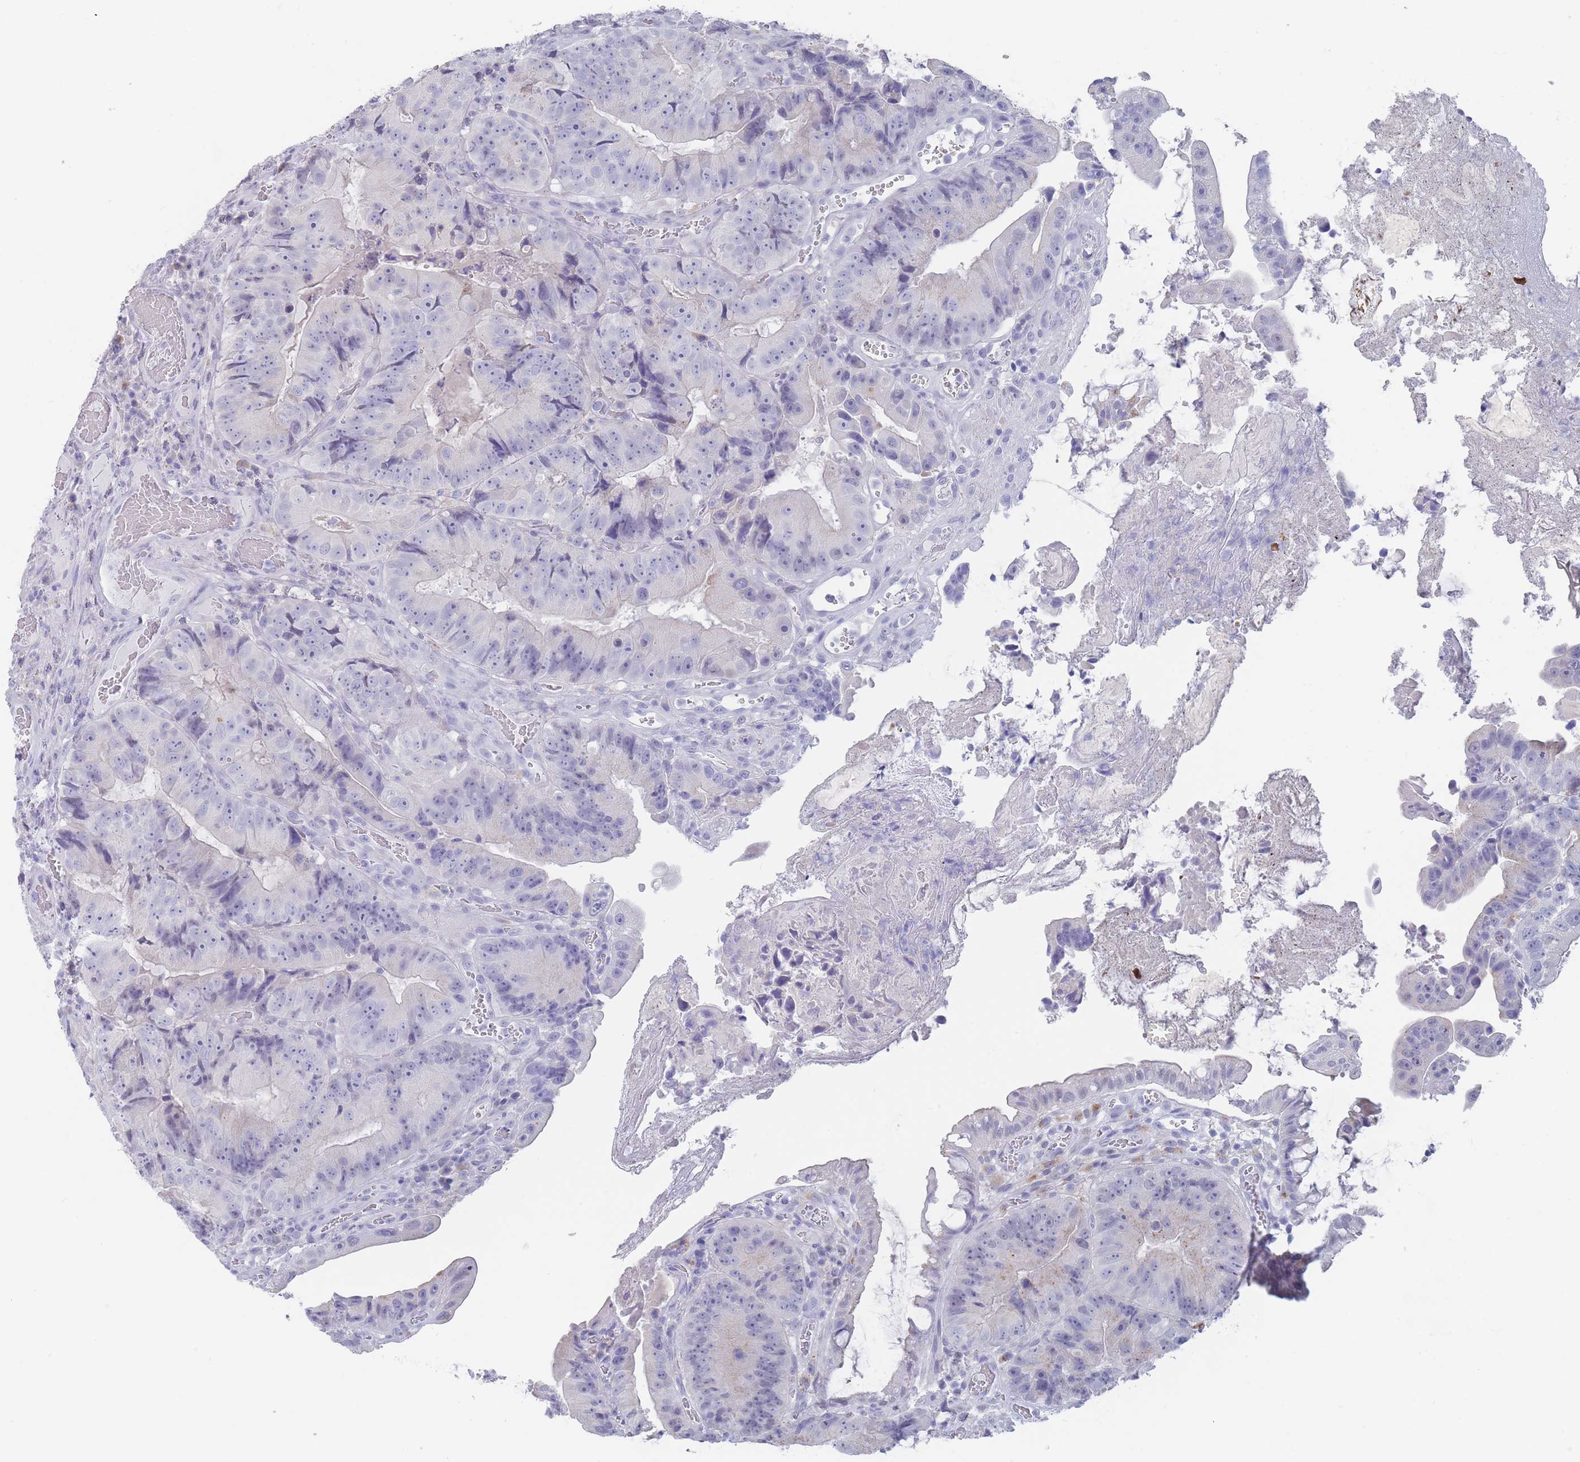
{"staining": {"intensity": "negative", "quantity": "none", "location": "none"}, "tissue": "colorectal cancer", "cell_type": "Tumor cells", "image_type": "cancer", "snomed": [{"axis": "morphology", "description": "Adenocarcinoma, NOS"}, {"axis": "topography", "description": "Colon"}], "caption": "Immunohistochemistry of human colorectal cancer demonstrates no expression in tumor cells.", "gene": "CYP51A1", "patient": {"sex": "female", "age": 86}}